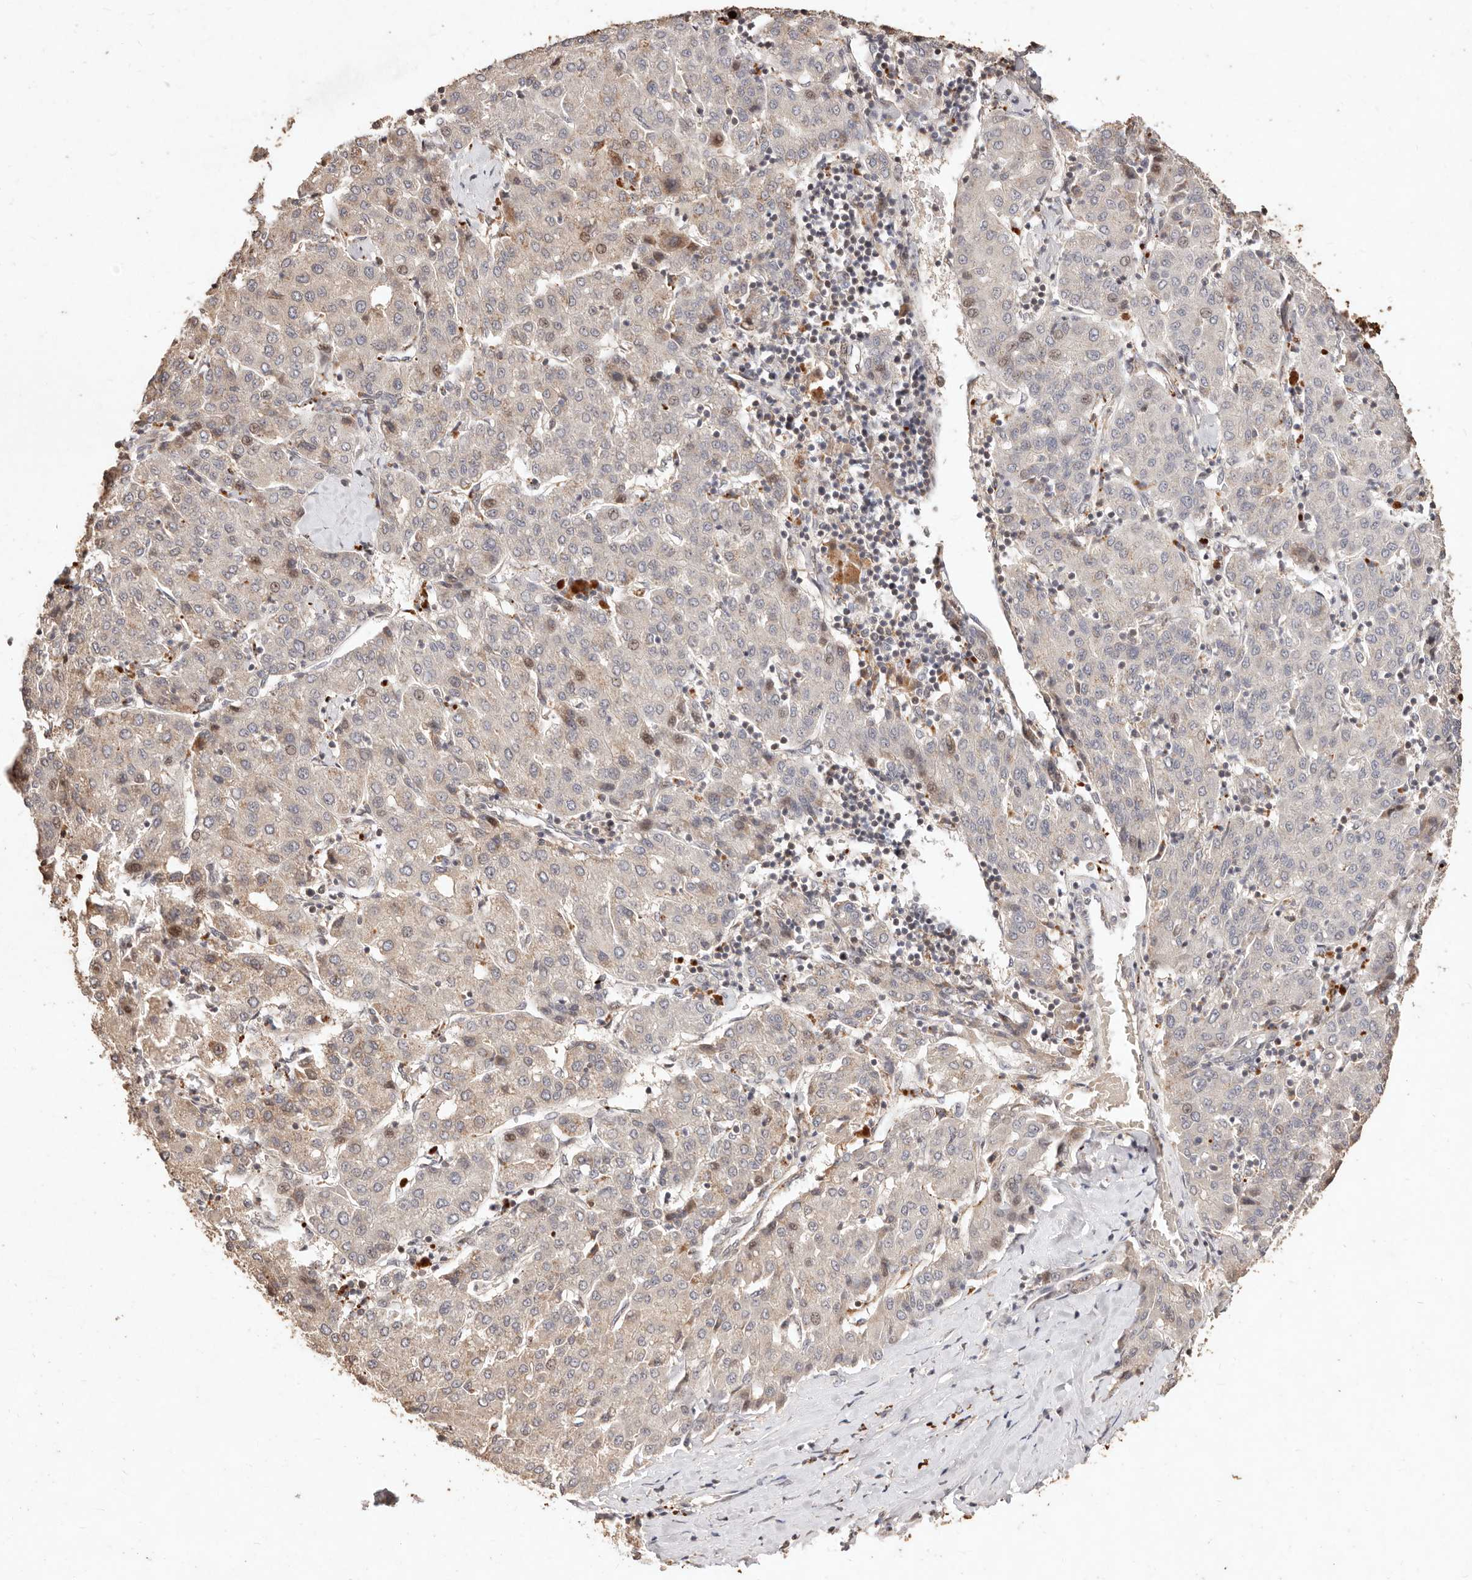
{"staining": {"intensity": "weak", "quantity": "<25%", "location": "cytoplasmic/membranous"}, "tissue": "liver cancer", "cell_type": "Tumor cells", "image_type": "cancer", "snomed": [{"axis": "morphology", "description": "Carcinoma, Hepatocellular, NOS"}, {"axis": "topography", "description": "Liver"}], "caption": "High magnification brightfield microscopy of hepatocellular carcinoma (liver) stained with DAB (brown) and counterstained with hematoxylin (blue): tumor cells show no significant staining.", "gene": "KIF9", "patient": {"sex": "male", "age": 65}}